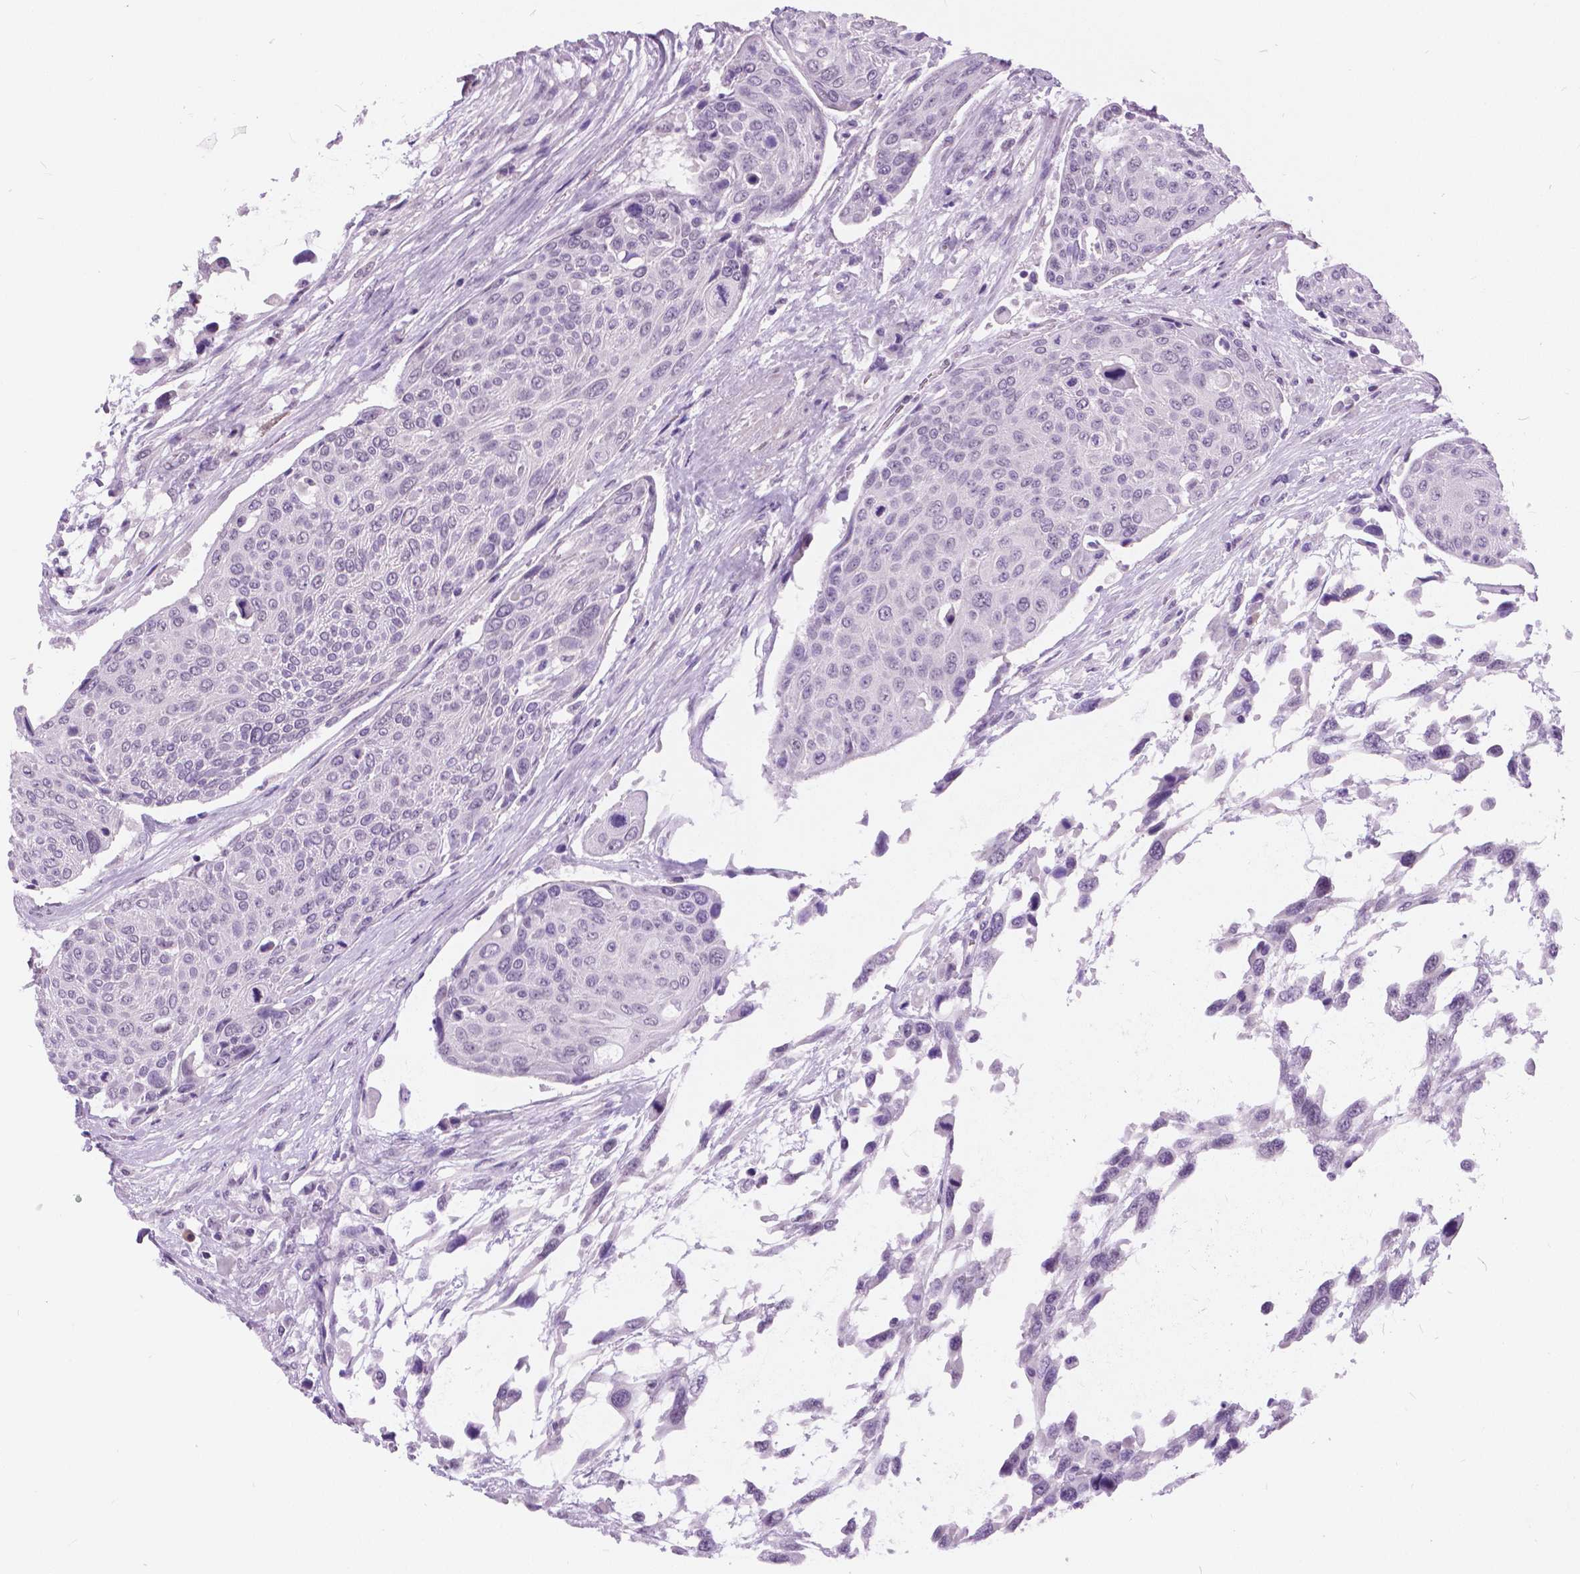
{"staining": {"intensity": "negative", "quantity": "none", "location": "none"}, "tissue": "urothelial cancer", "cell_type": "Tumor cells", "image_type": "cancer", "snomed": [{"axis": "morphology", "description": "Urothelial carcinoma, High grade"}, {"axis": "topography", "description": "Urinary bladder"}], "caption": "The histopathology image shows no significant expression in tumor cells of urothelial carcinoma (high-grade).", "gene": "MYOM1", "patient": {"sex": "female", "age": 70}}